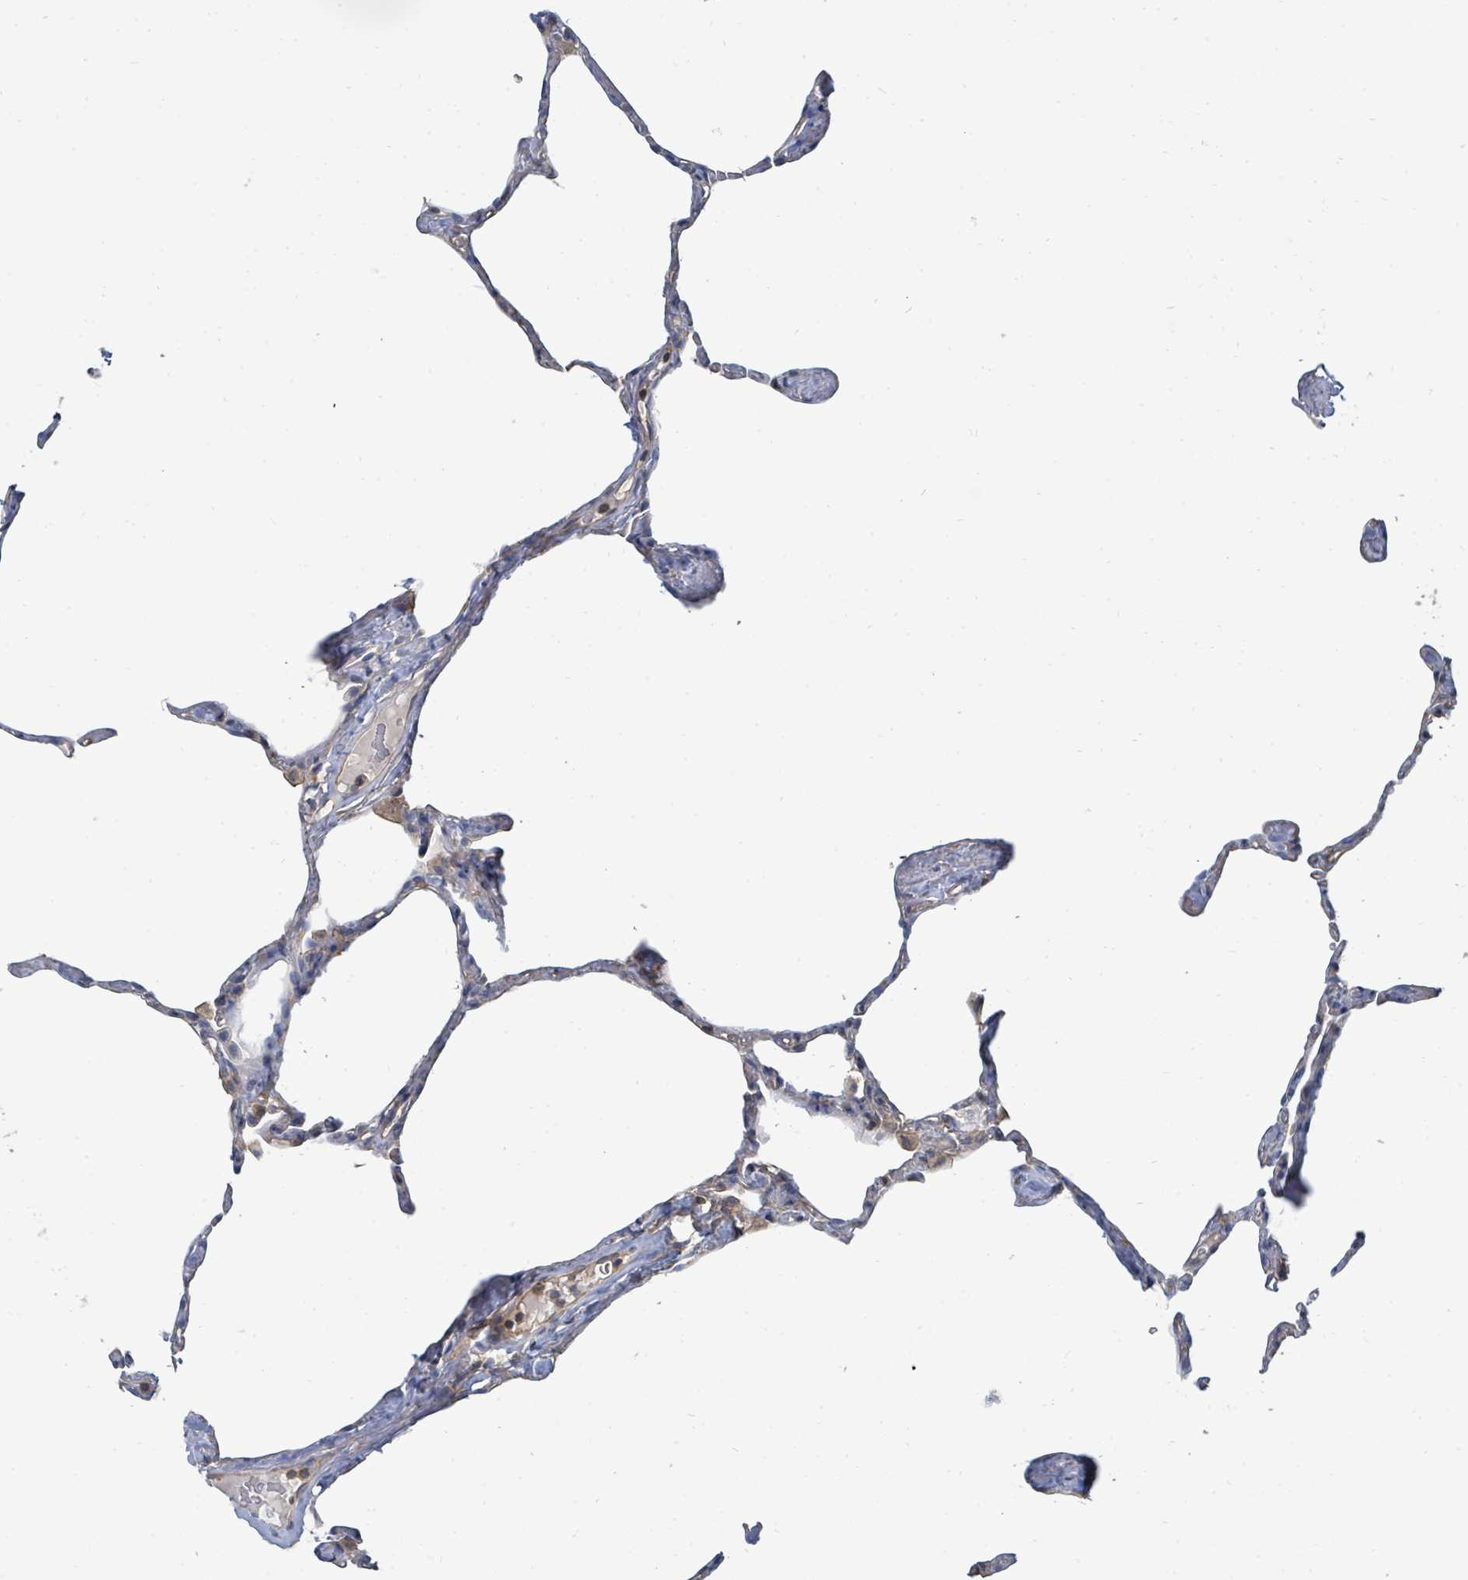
{"staining": {"intensity": "negative", "quantity": "none", "location": "none"}, "tissue": "lung", "cell_type": "Alveolar cells", "image_type": "normal", "snomed": [{"axis": "morphology", "description": "Normal tissue, NOS"}, {"axis": "topography", "description": "Lung"}], "caption": "Image shows no significant protein positivity in alveolar cells of unremarkable lung.", "gene": "BOLA2B", "patient": {"sex": "male", "age": 65}}